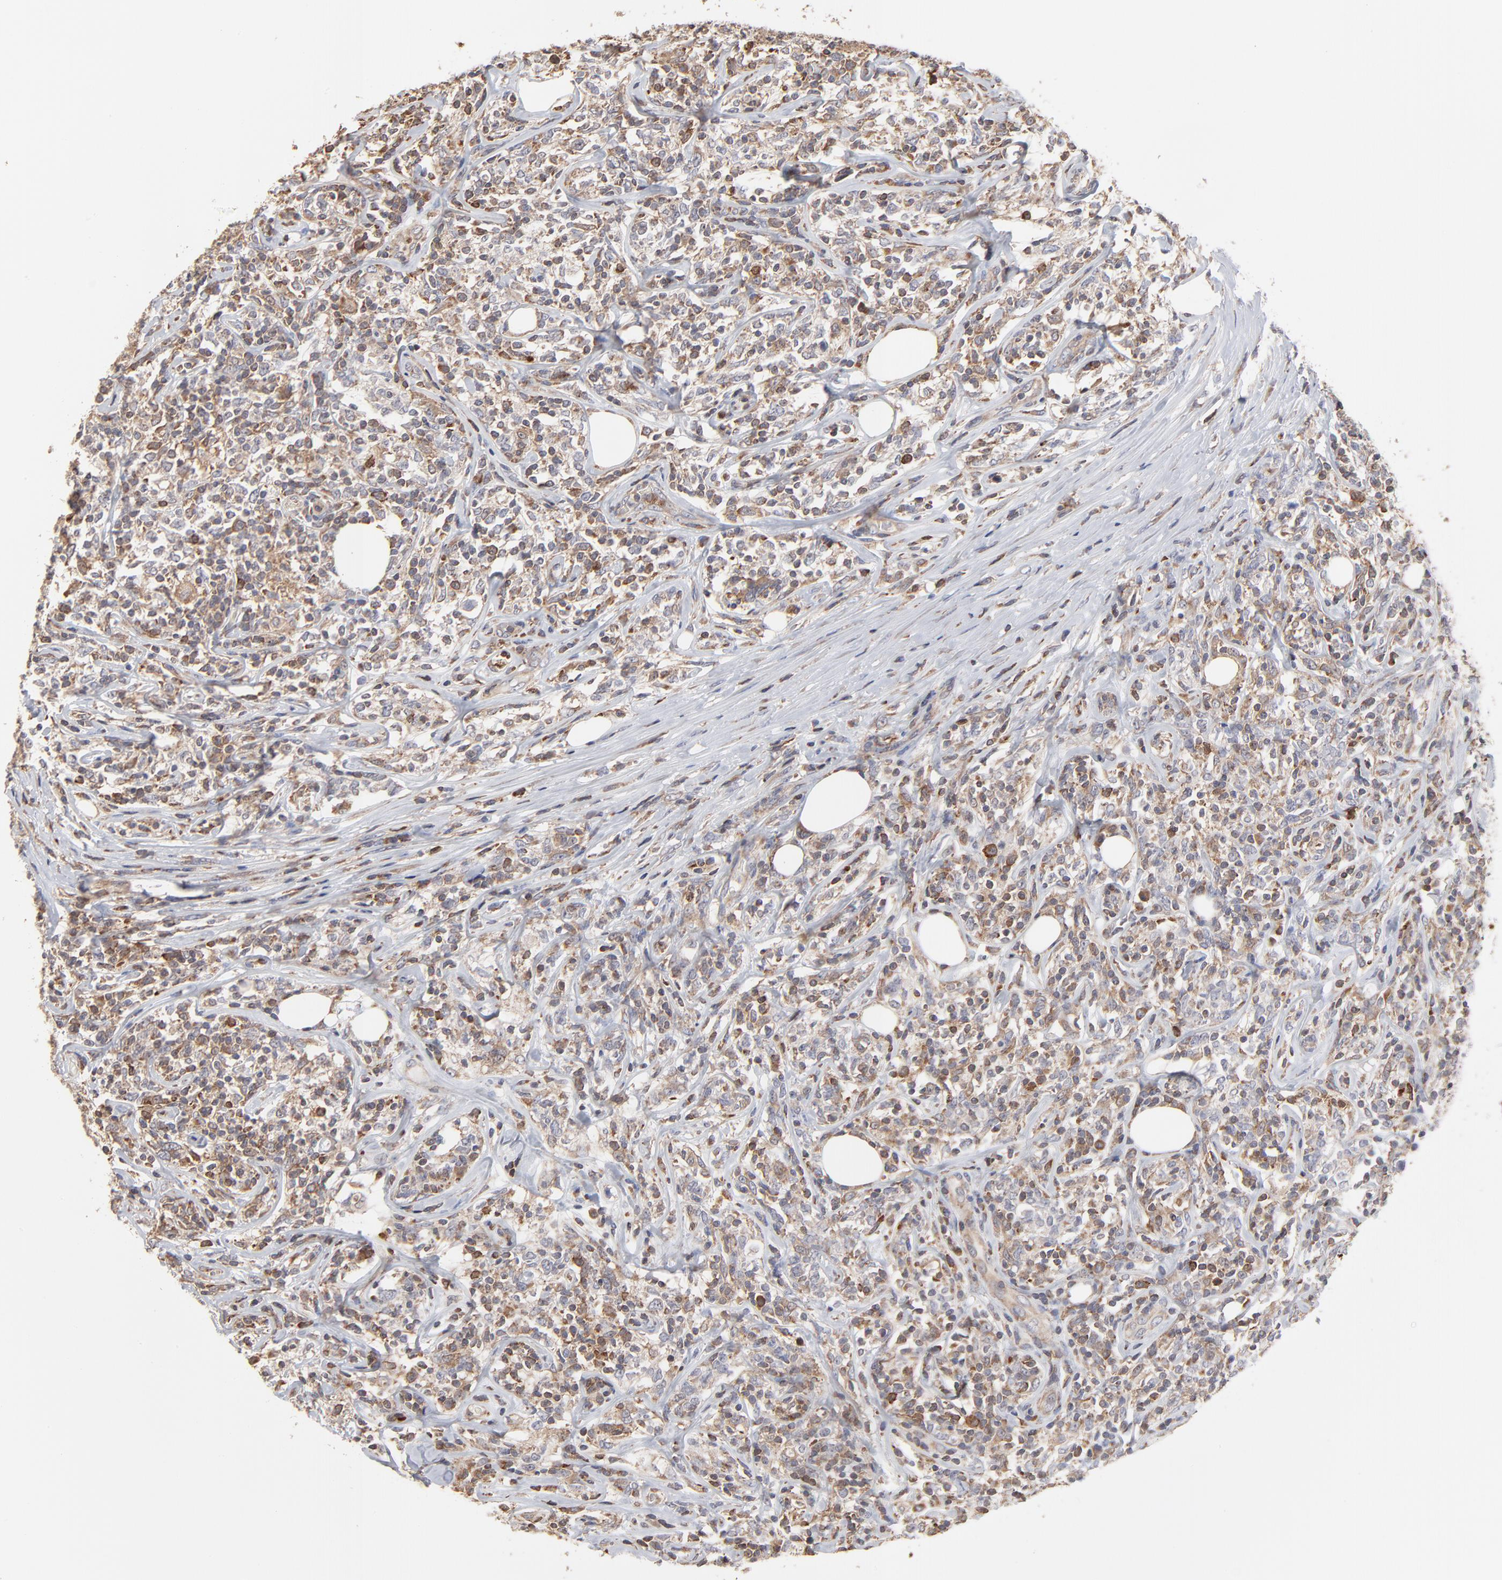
{"staining": {"intensity": "moderate", "quantity": ">75%", "location": "cytoplasmic/membranous"}, "tissue": "lymphoma", "cell_type": "Tumor cells", "image_type": "cancer", "snomed": [{"axis": "morphology", "description": "Malignant lymphoma, non-Hodgkin's type, High grade"}, {"axis": "topography", "description": "Lymph node"}], "caption": "A photomicrograph showing moderate cytoplasmic/membranous staining in approximately >75% of tumor cells in lymphoma, as visualized by brown immunohistochemical staining.", "gene": "RNF213", "patient": {"sex": "female", "age": 84}}